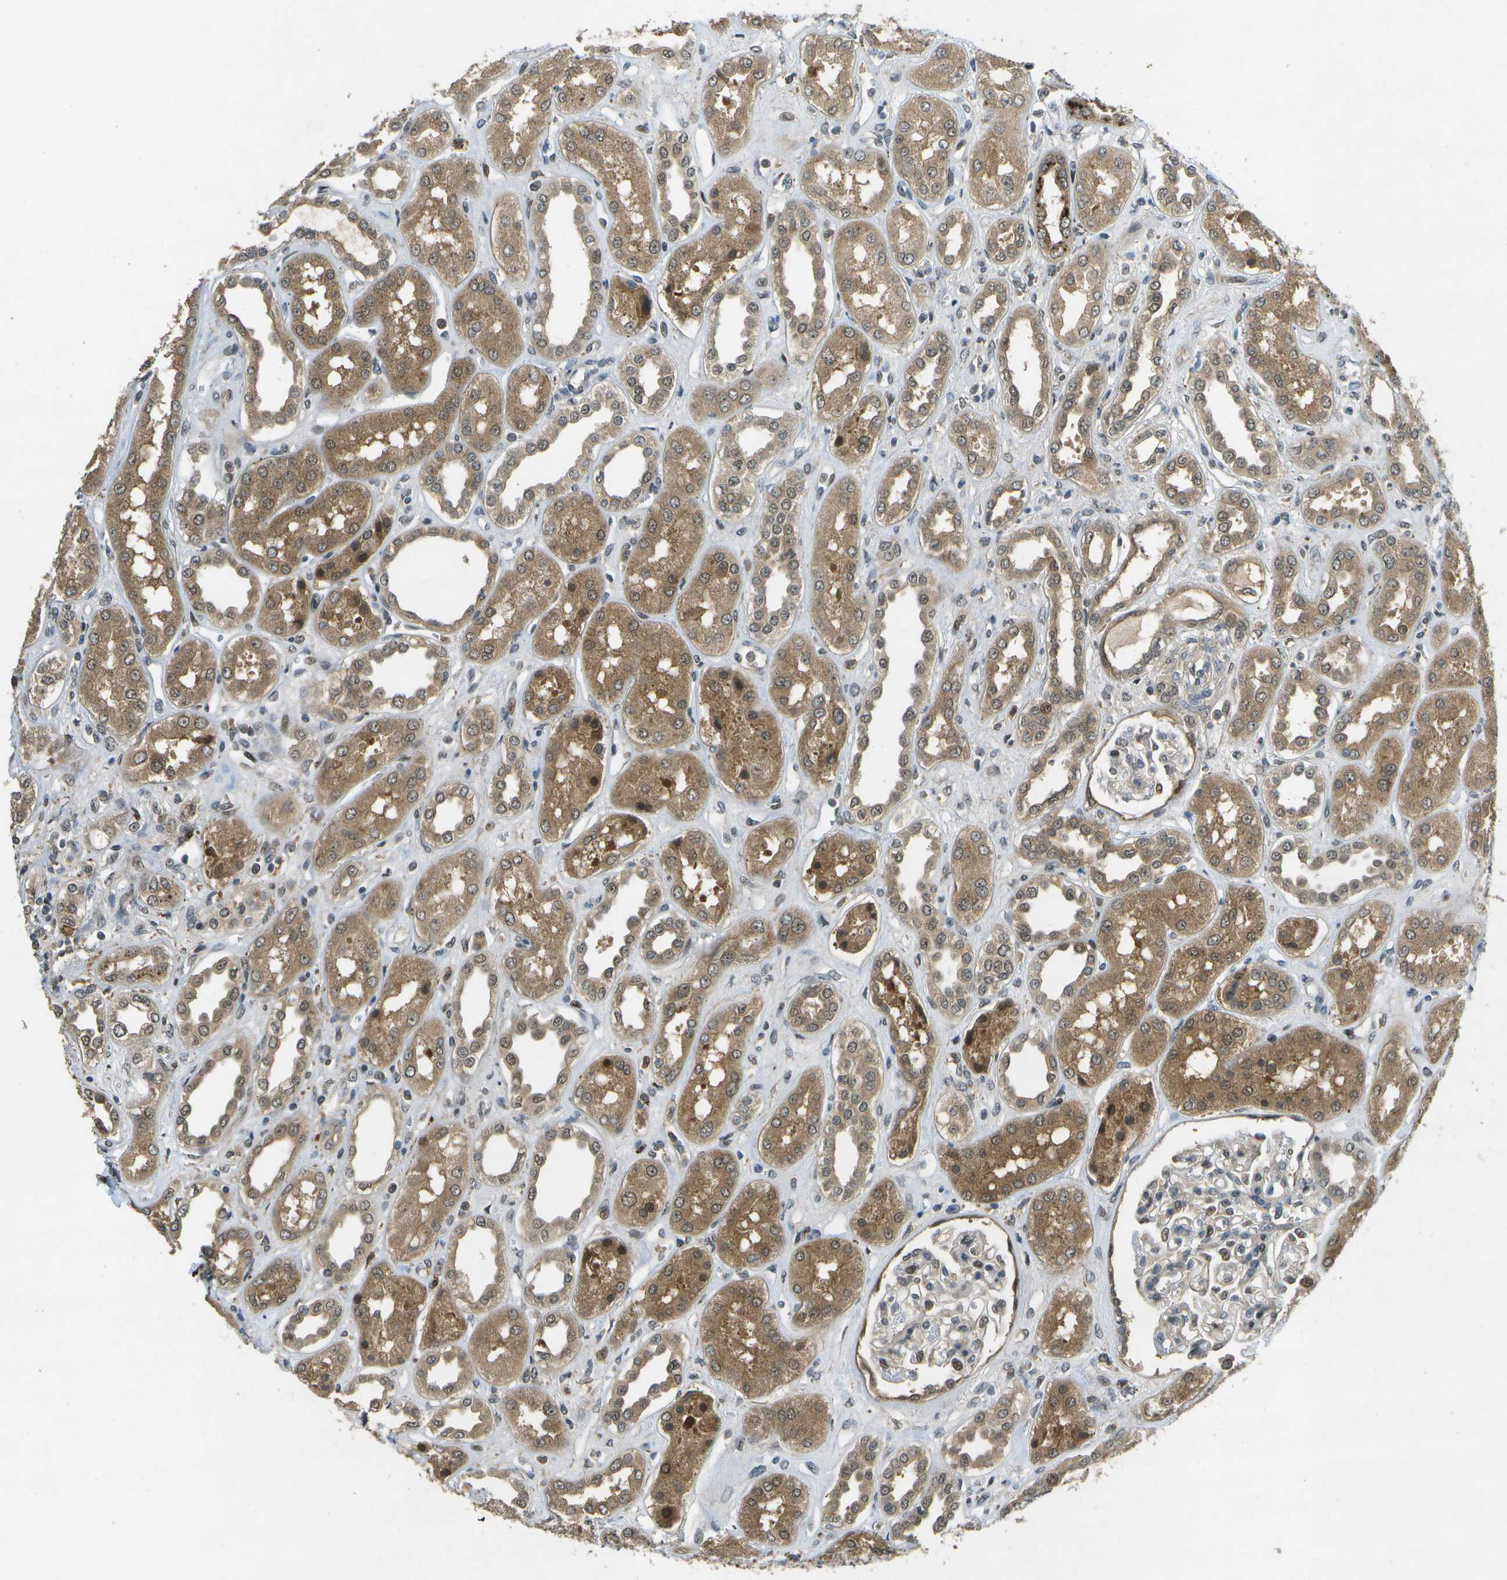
{"staining": {"intensity": "strong", "quantity": "<25%", "location": "nuclear"}, "tissue": "kidney", "cell_type": "Cells in glomeruli", "image_type": "normal", "snomed": [{"axis": "morphology", "description": "Normal tissue, NOS"}, {"axis": "topography", "description": "Kidney"}], "caption": "Strong nuclear positivity for a protein is identified in approximately <25% of cells in glomeruli of benign kidney using immunohistochemistry (IHC).", "gene": "GANC", "patient": {"sex": "male", "age": 59}}